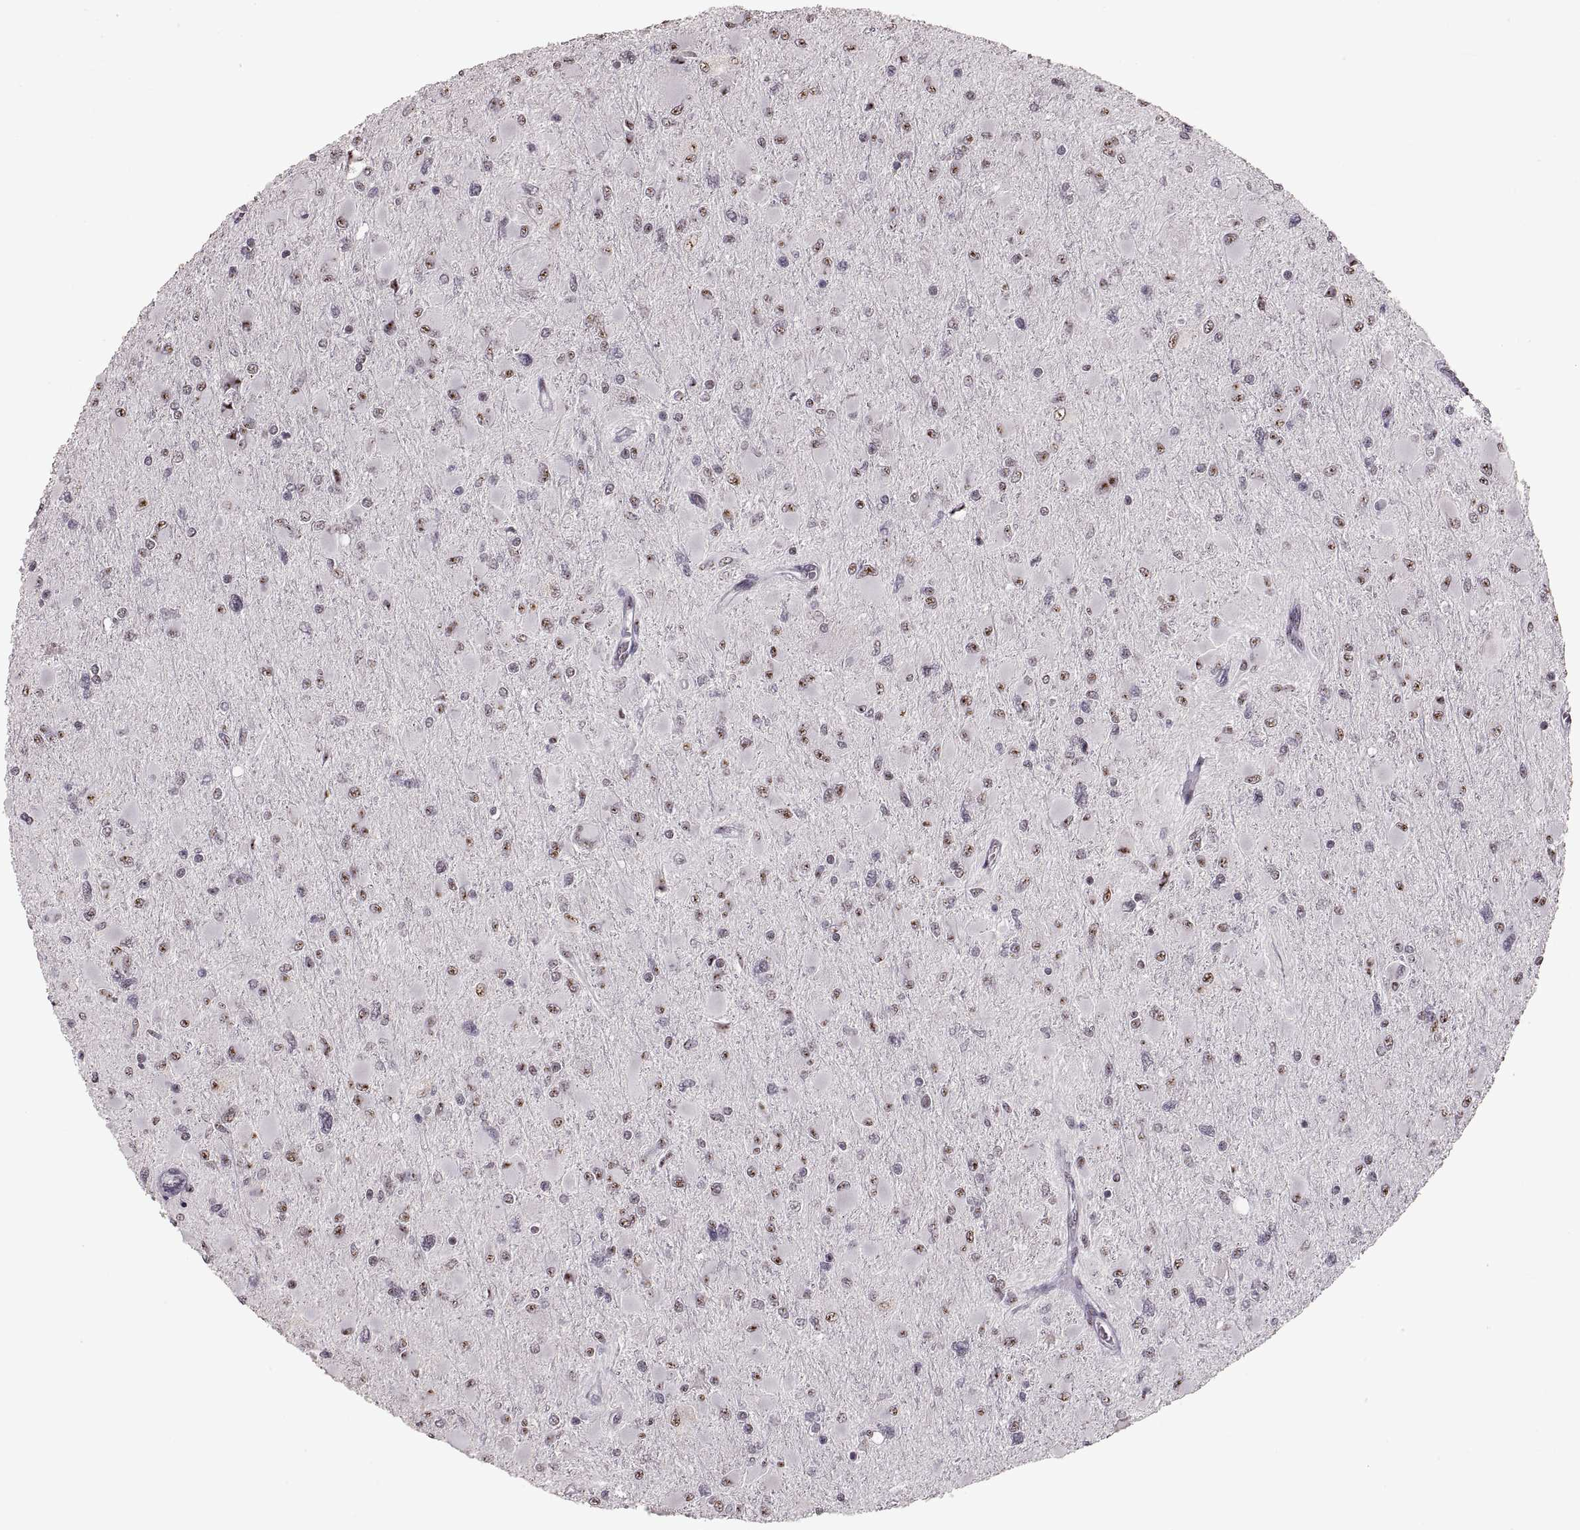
{"staining": {"intensity": "moderate", "quantity": "25%-75%", "location": "nuclear"}, "tissue": "glioma", "cell_type": "Tumor cells", "image_type": "cancer", "snomed": [{"axis": "morphology", "description": "Glioma, malignant, High grade"}, {"axis": "topography", "description": "Cerebral cortex"}], "caption": "There is medium levels of moderate nuclear staining in tumor cells of malignant glioma (high-grade), as demonstrated by immunohistochemical staining (brown color).", "gene": "PALS1", "patient": {"sex": "female", "age": 36}}